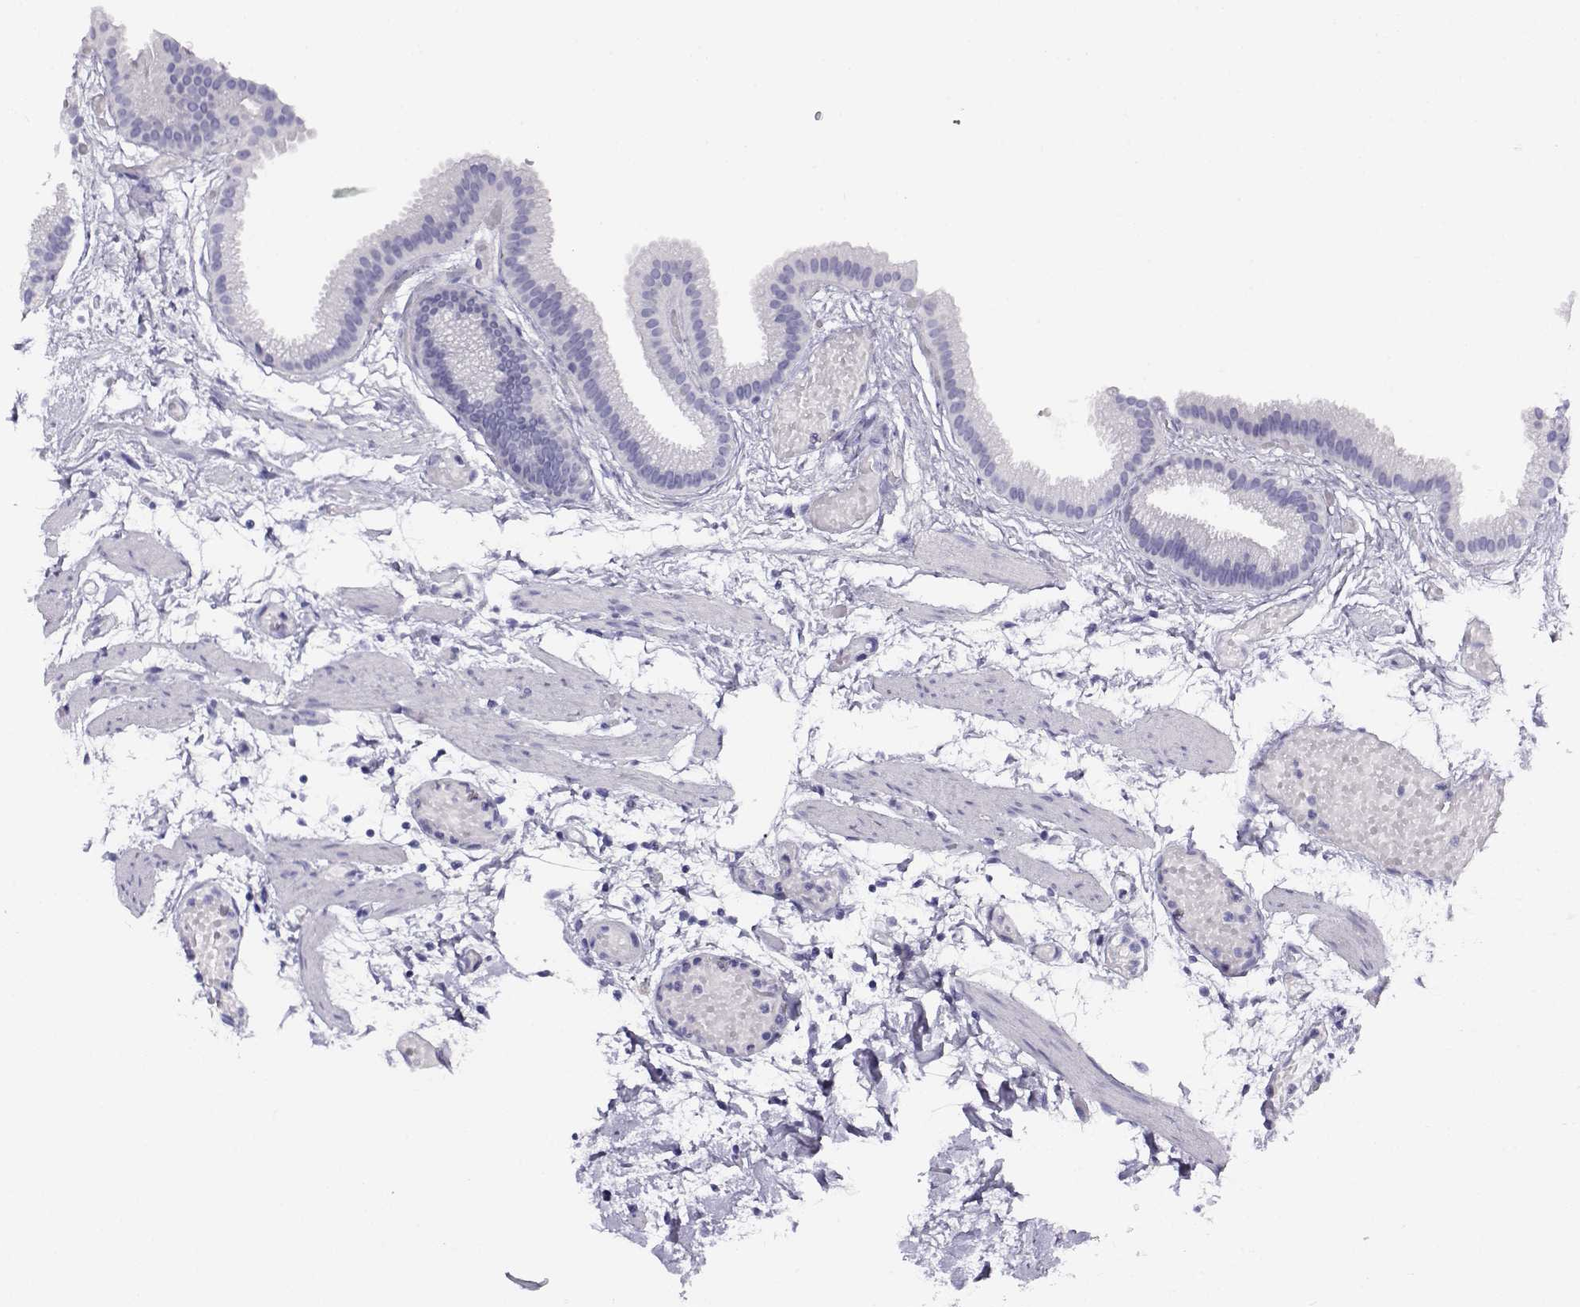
{"staining": {"intensity": "negative", "quantity": "none", "location": "none"}, "tissue": "gallbladder", "cell_type": "Glandular cells", "image_type": "normal", "snomed": [{"axis": "morphology", "description": "Normal tissue, NOS"}, {"axis": "topography", "description": "Gallbladder"}], "caption": "High power microscopy micrograph of an immunohistochemistry (IHC) micrograph of normal gallbladder, revealing no significant staining in glandular cells.", "gene": "RHOXF2B", "patient": {"sex": "female", "age": 45}}